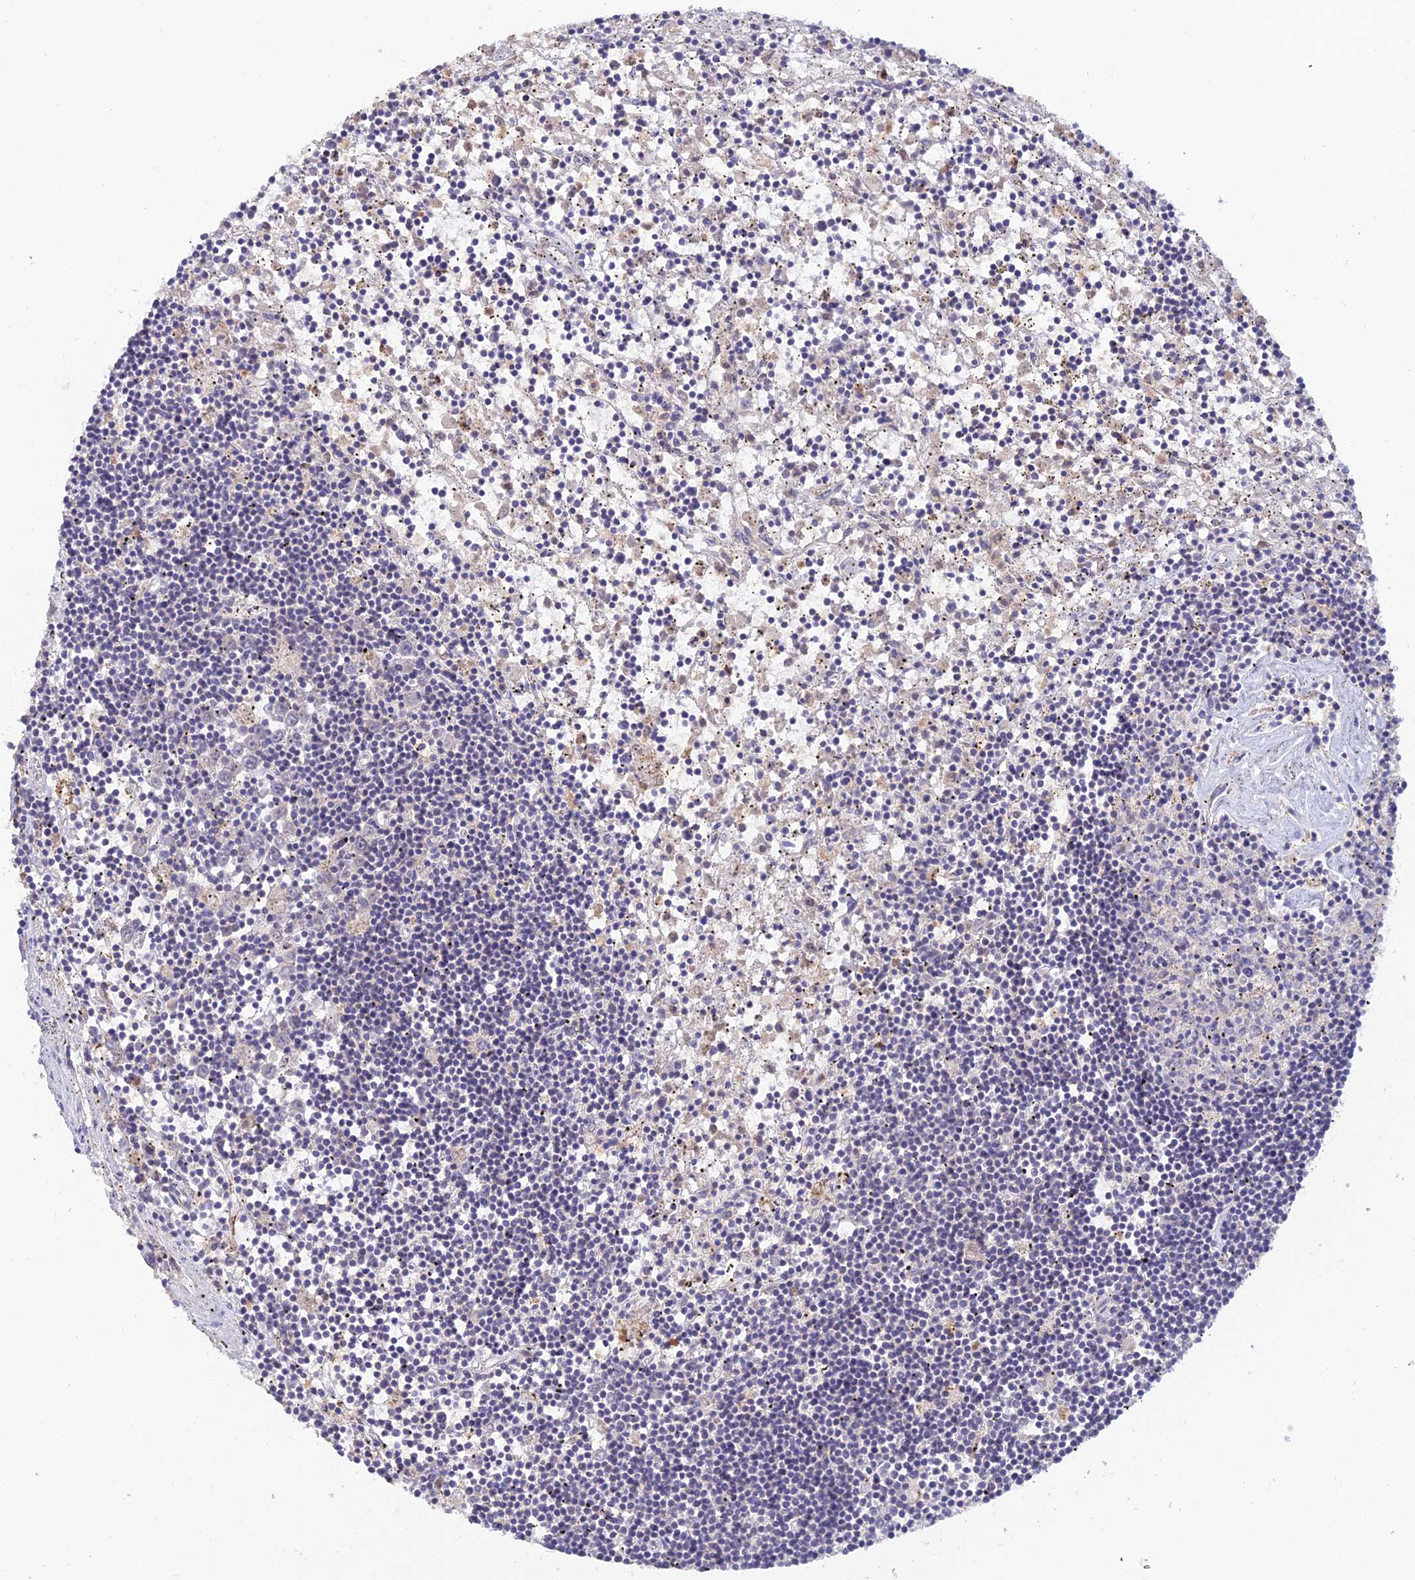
{"staining": {"intensity": "negative", "quantity": "none", "location": "none"}, "tissue": "lymphoma", "cell_type": "Tumor cells", "image_type": "cancer", "snomed": [{"axis": "morphology", "description": "Malignant lymphoma, non-Hodgkin's type, Low grade"}, {"axis": "topography", "description": "Spleen"}], "caption": "DAB immunohistochemical staining of malignant lymphoma, non-Hodgkin's type (low-grade) shows no significant staining in tumor cells.", "gene": "FASTKD5", "patient": {"sex": "male", "age": 76}}